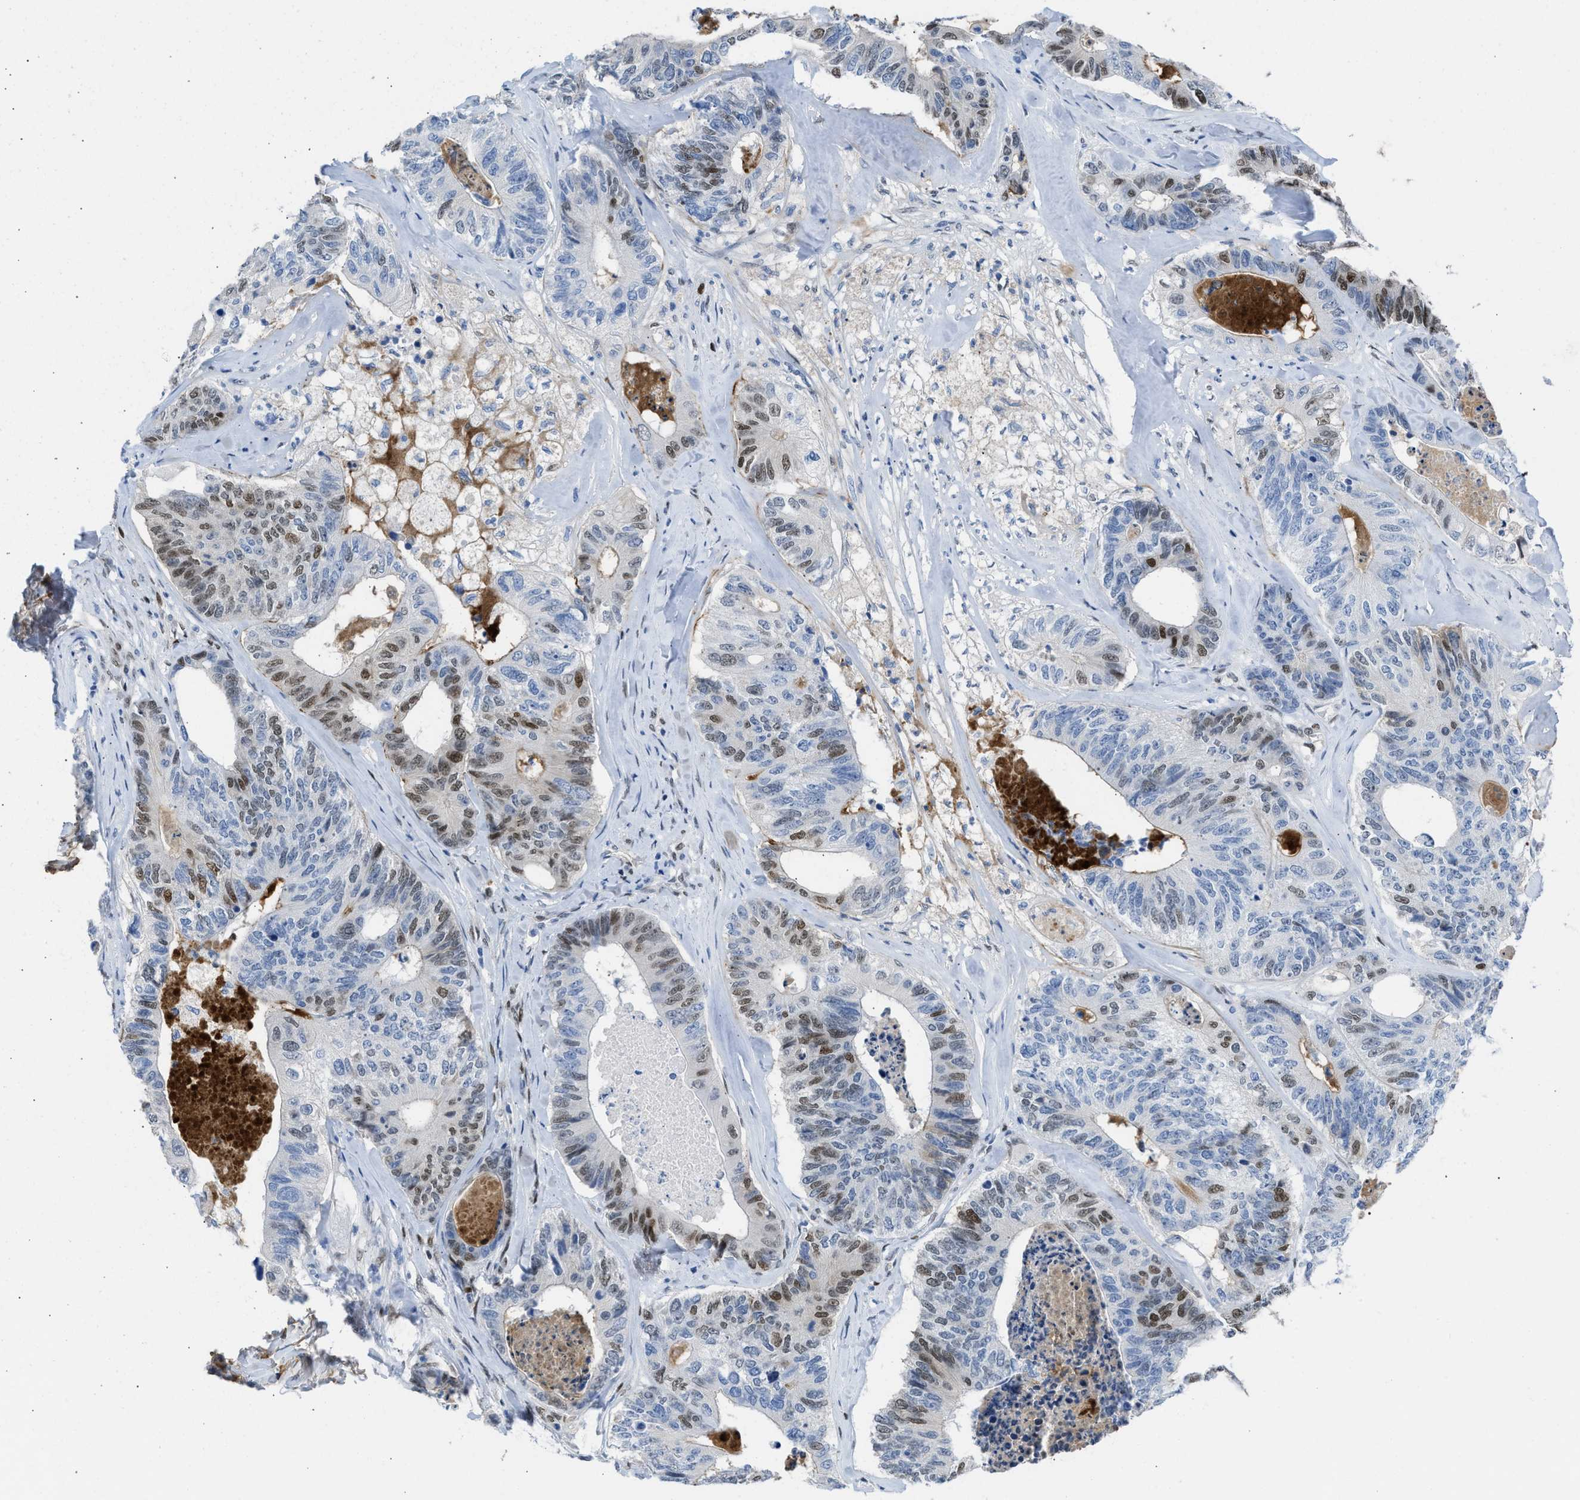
{"staining": {"intensity": "moderate", "quantity": "25%-75%", "location": "nuclear"}, "tissue": "colorectal cancer", "cell_type": "Tumor cells", "image_type": "cancer", "snomed": [{"axis": "morphology", "description": "Adenocarcinoma, NOS"}, {"axis": "topography", "description": "Colon"}], "caption": "A micrograph showing moderate nuclear staining in approximately 25%-75% of tumor cells in adenocarcinoma (colorectal), as visualized by brown immunohistochemical staining.", "gene": "LEF1", "patient": {"sex": "female", "age": 67}}